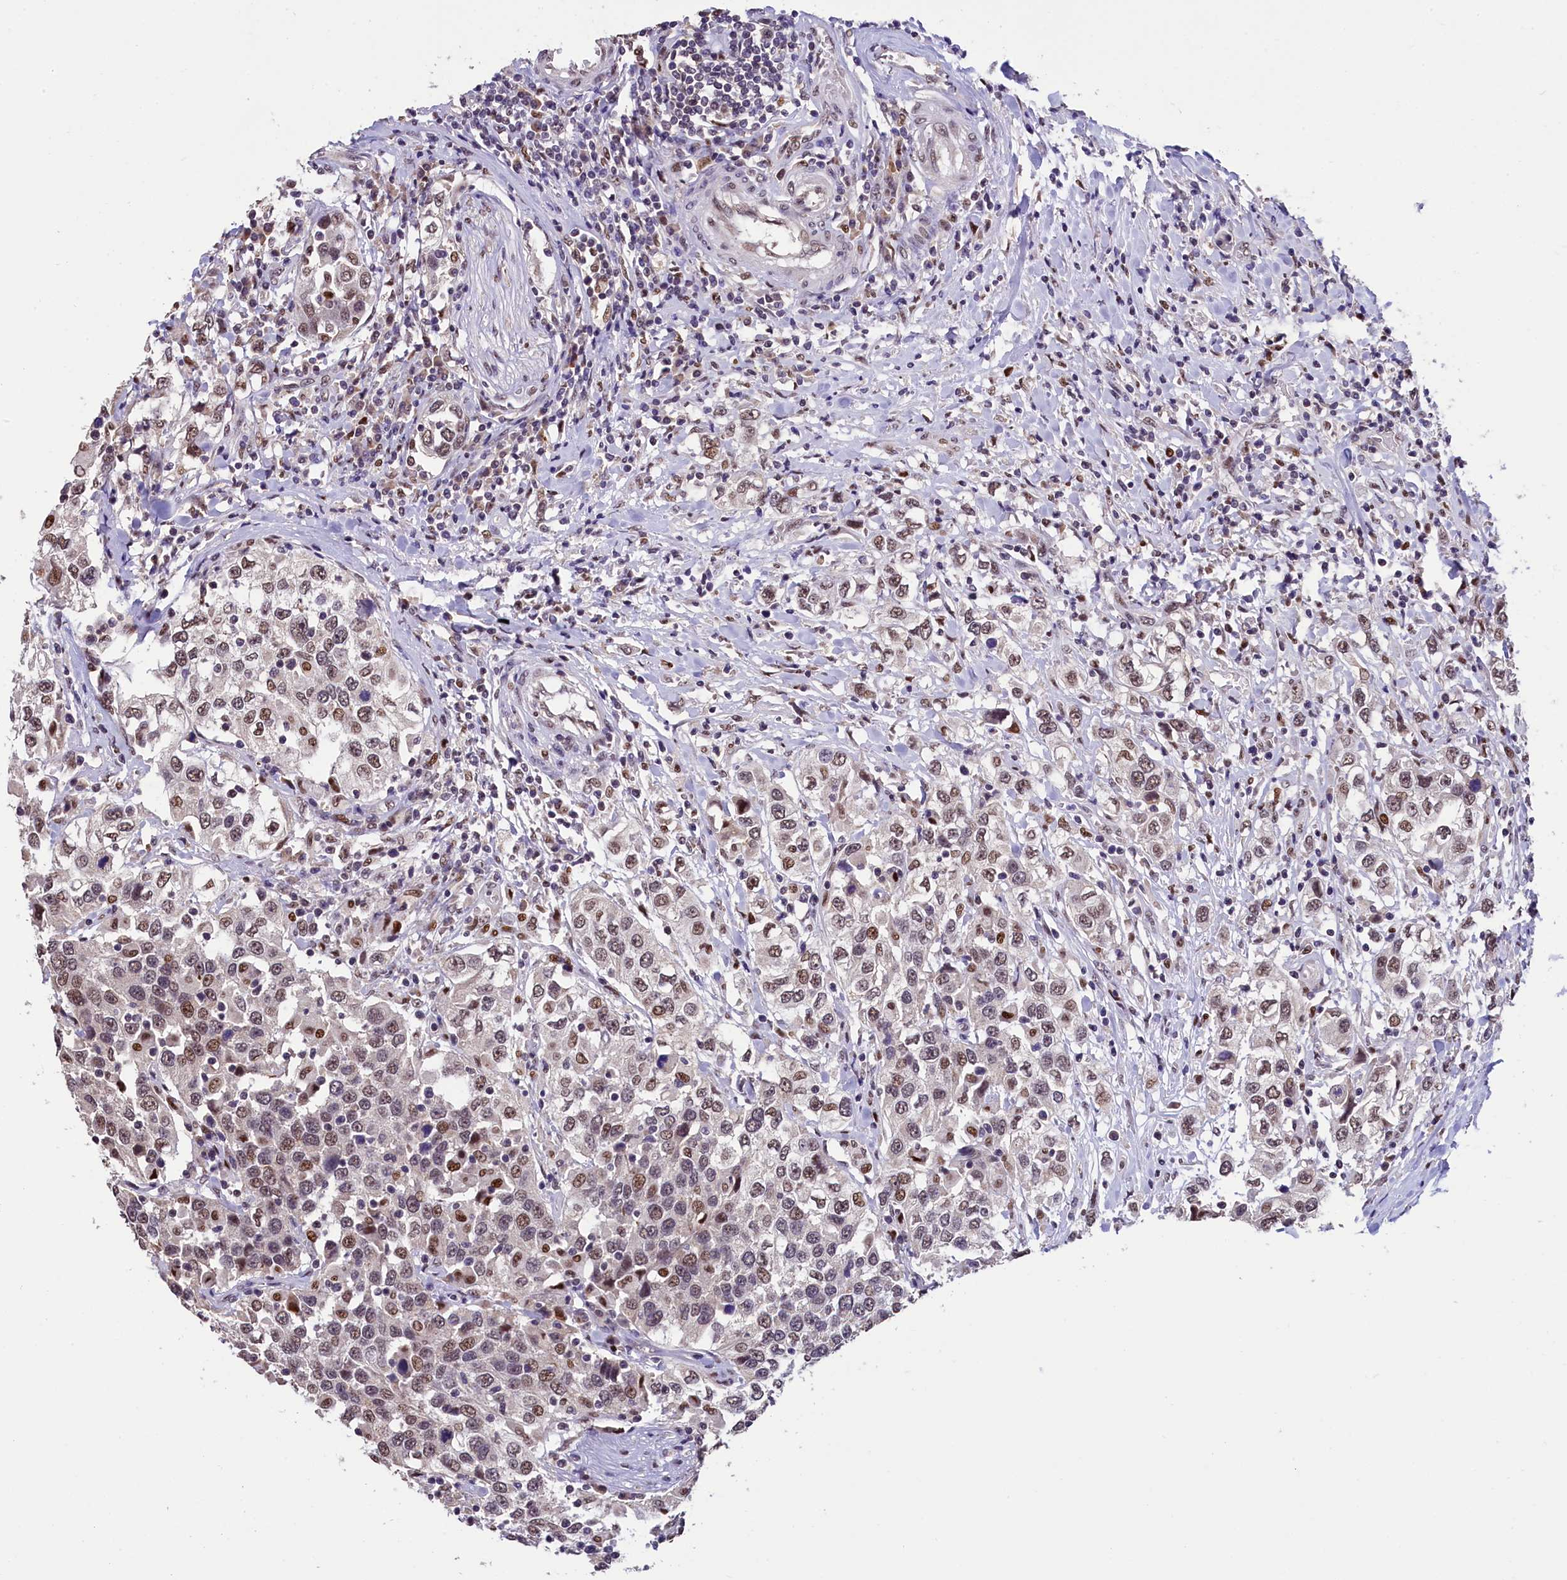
{"staining": {"intensity": "moderate", "quantity": ">75%", "location": "nuclear"}, "tissue": "urothelial cancer", "cell_type": "Tumor cells", "image_type": "cancer", "snomed": [{"axis": "morphology", "description": "Urothelial carcinoma, High grade"}, {"axis": "topography", "description": "Urinary bladder"}], "caption": "A brown stain shows moderate nuclear positivity of a protein in urothelial cancer tumor cells. (Brightfield microscopy of DAB IHC at high magnification).", "gene": "HECTD4", "patient": {"sex": "female", "age": 80}}